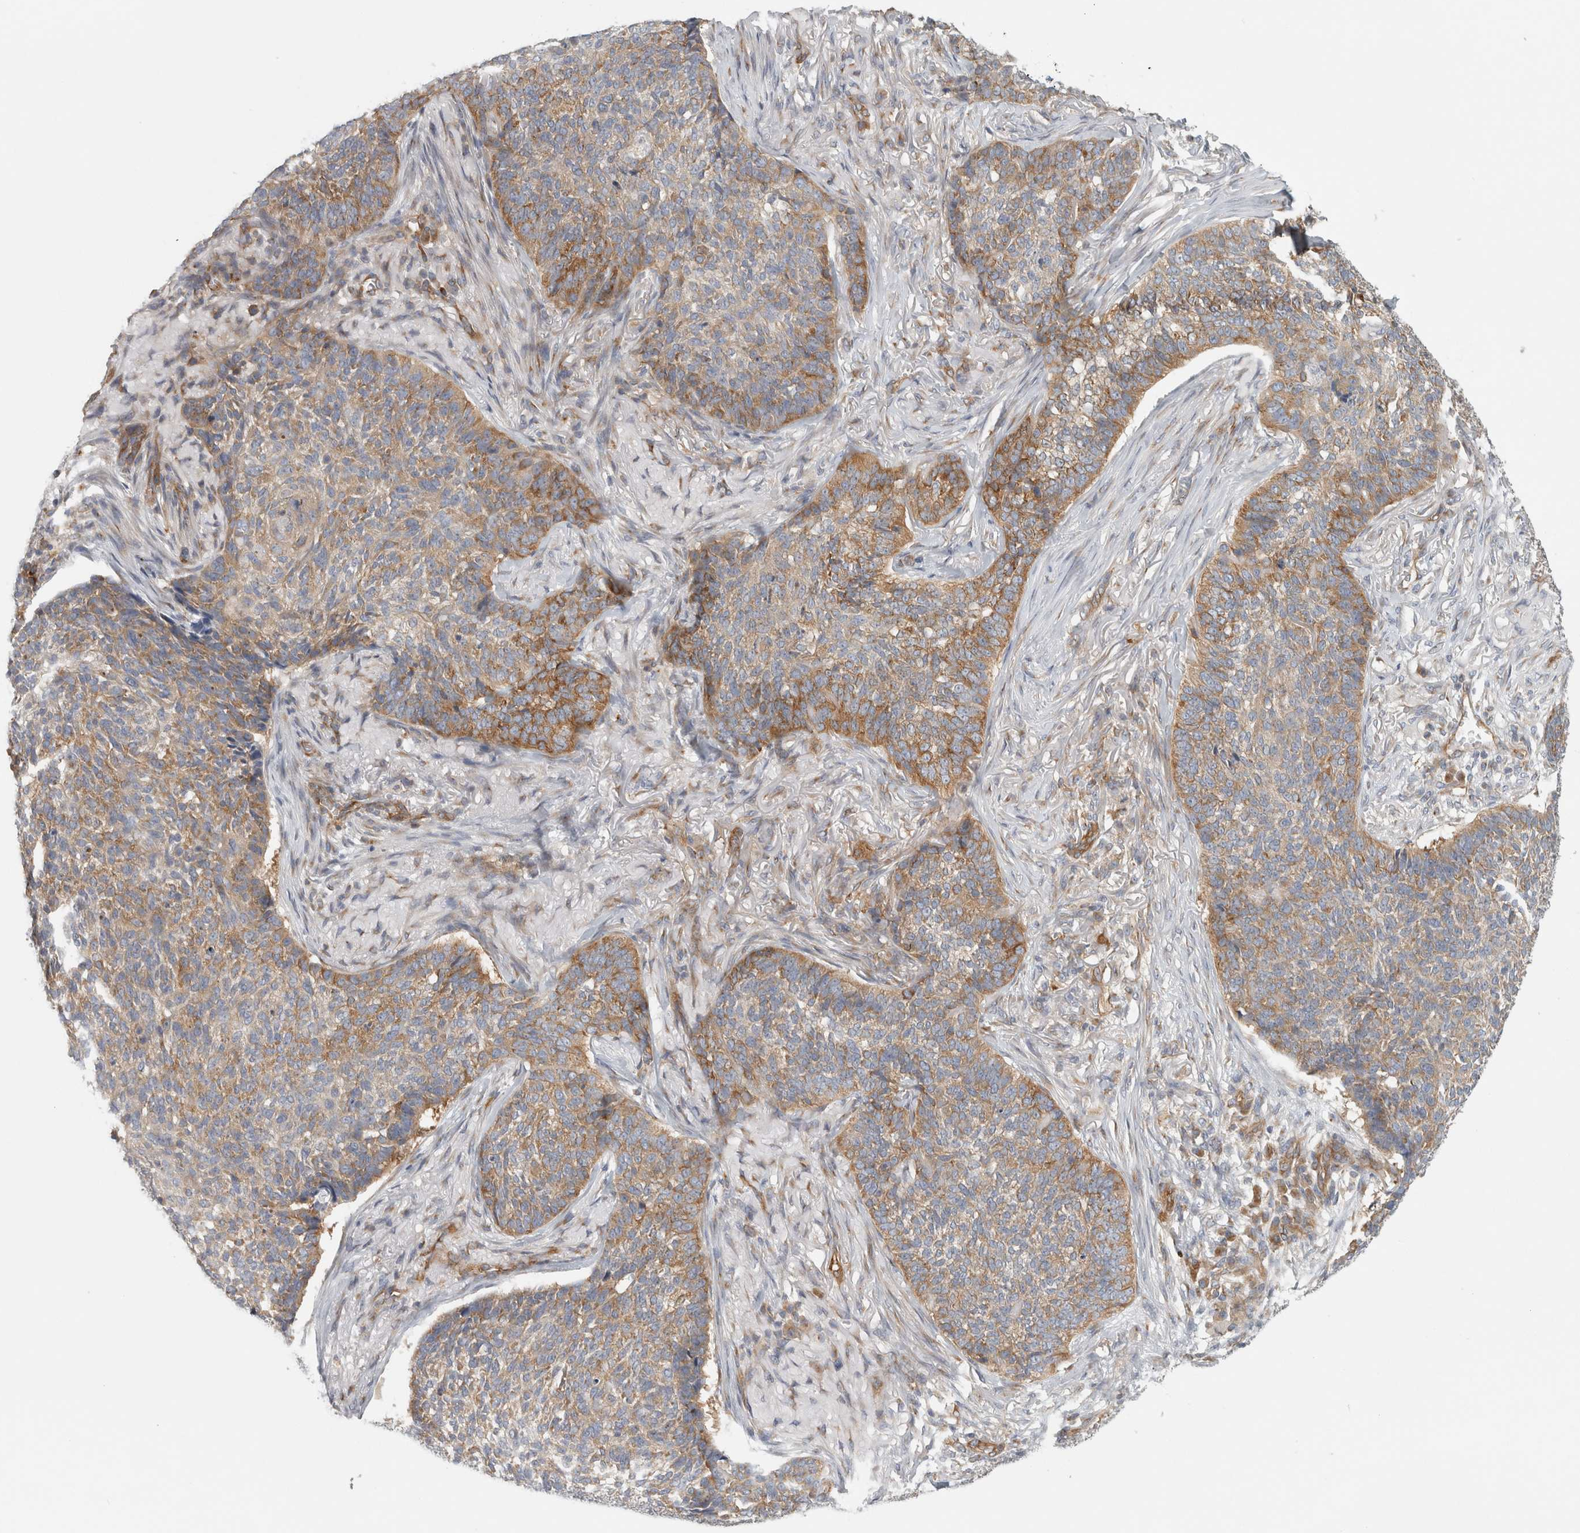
{"staining": {"intensity": "moderate", "quantity": ">75%", "location": "cytoplasmic/membranous"}, "tissue": "skin cancer", "cell_type": "Tumor cells", "image_type": "cancer", "snomed": [{"axis": "morphology", "description": "Basal cell carcinoma"}, {"axis": "topography", "description": "Skin"}], "caption": "The photomicrograph demonstrates immunohistochemical staining of basal cell carcinoma (skin). There is moderate cytoplasmic/membranous positivity is appreciated in approximately >75% of tumor cells. Using DAB (3,3'-diaminobenzidine) (brown) and hematoxylin (blue) stains, captured at high magnification using brightfield microscopy.", "gene": "PEX6", "patient": {"sex": "male", "age": 85}}